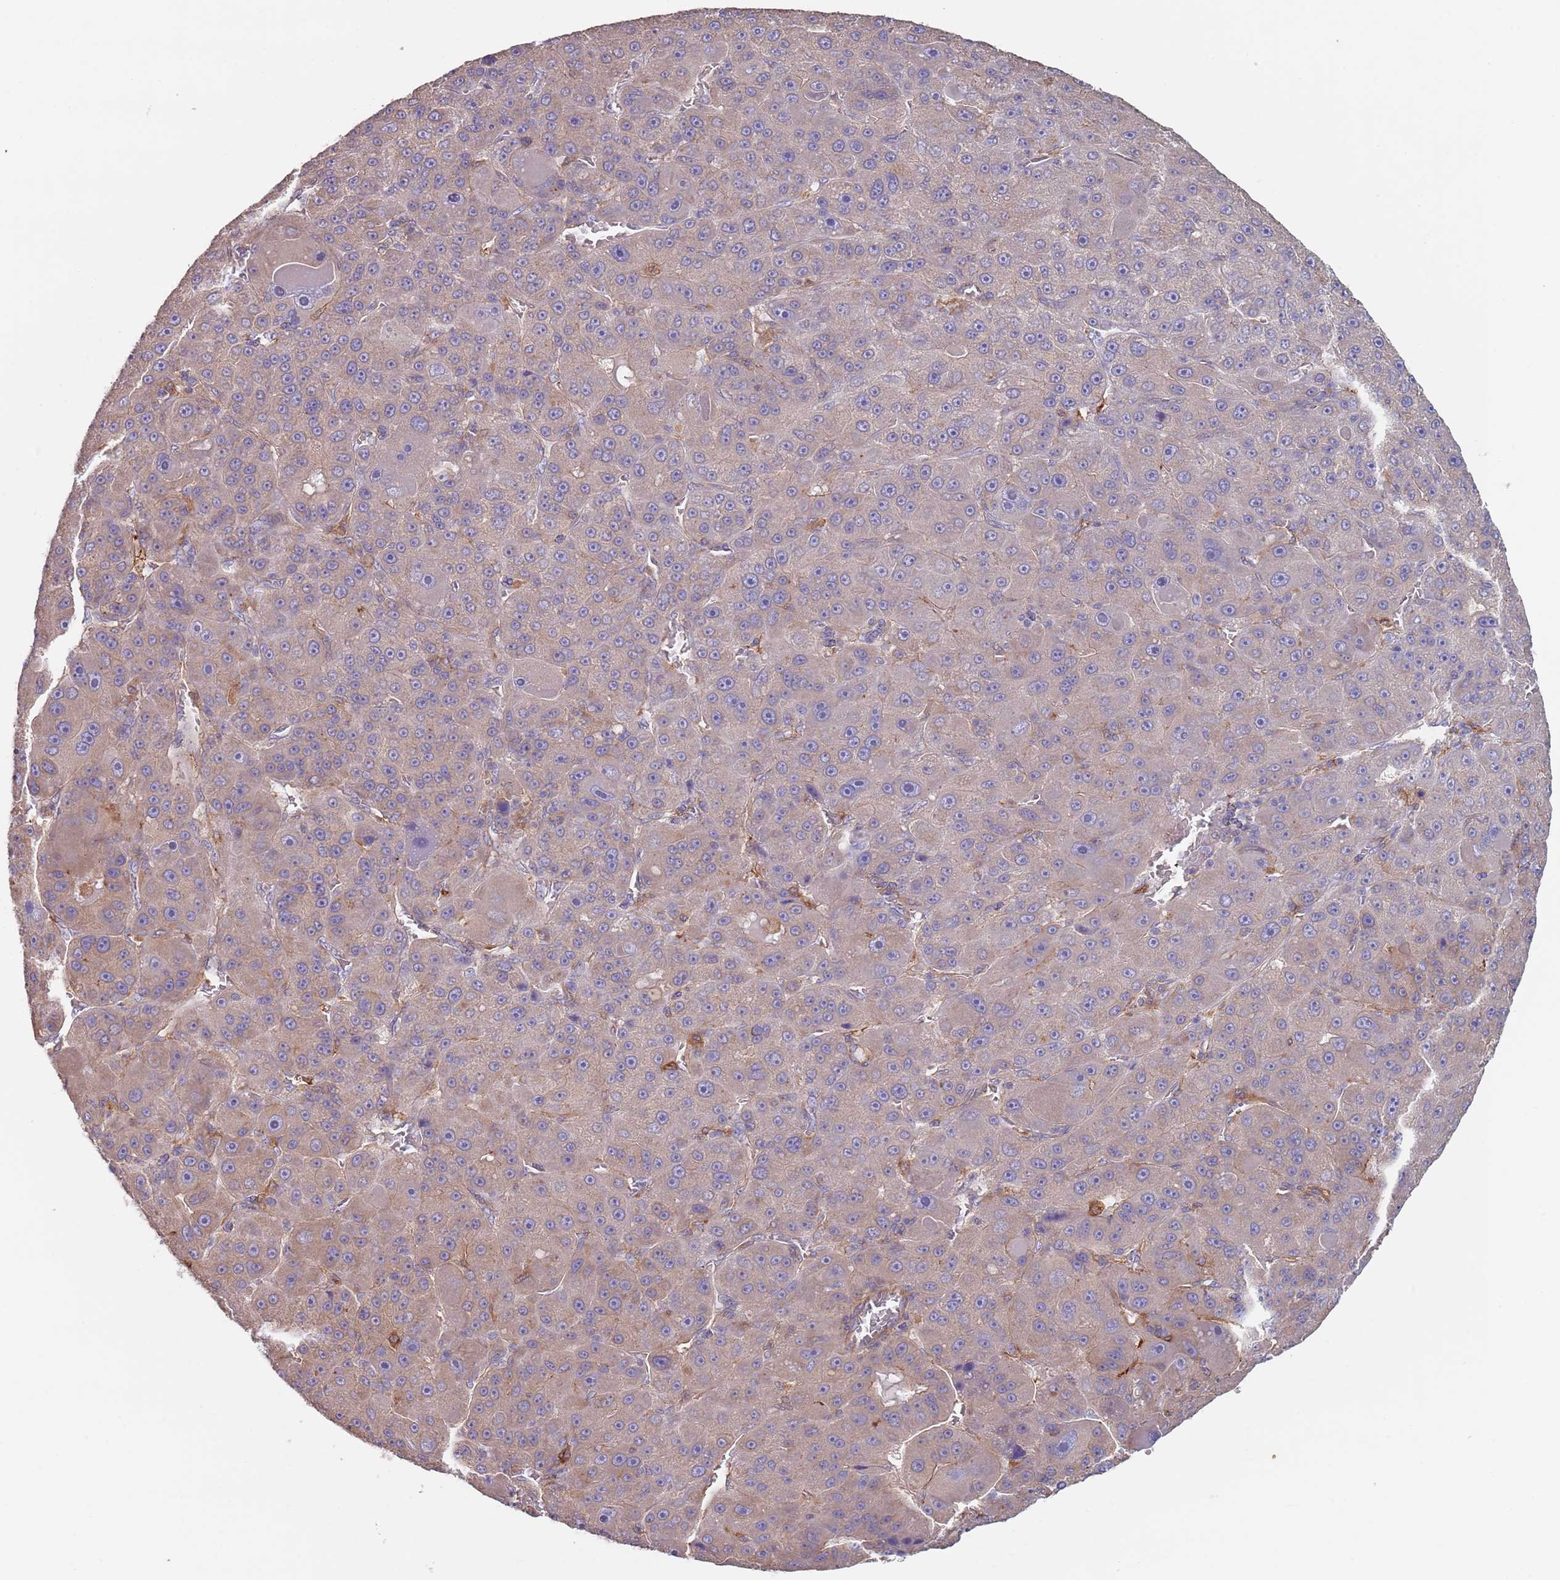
{"staining": {"intensity": "weak", "quantity": "25%-75%", "location": "cytoplasmic/membranous"}, "tissue": "liver cancer", "cell_type": "Tumor cells", "image_type": "cancer", "snomed": [{"axis": "morphology", "description": "Carcinoma, Hepatocellular, NOS"}, {"axis": "topography", "description": "Liver"}], "caption": "Weak cytoplasmic/membranous staining for a protein is appreciated in approximately 25%-75% of tumor cells of liver hepatocellular carcinoma using immunohistochemistry.", "gene": "APPL2", "patient": {"sex": "male", "age": 76}}